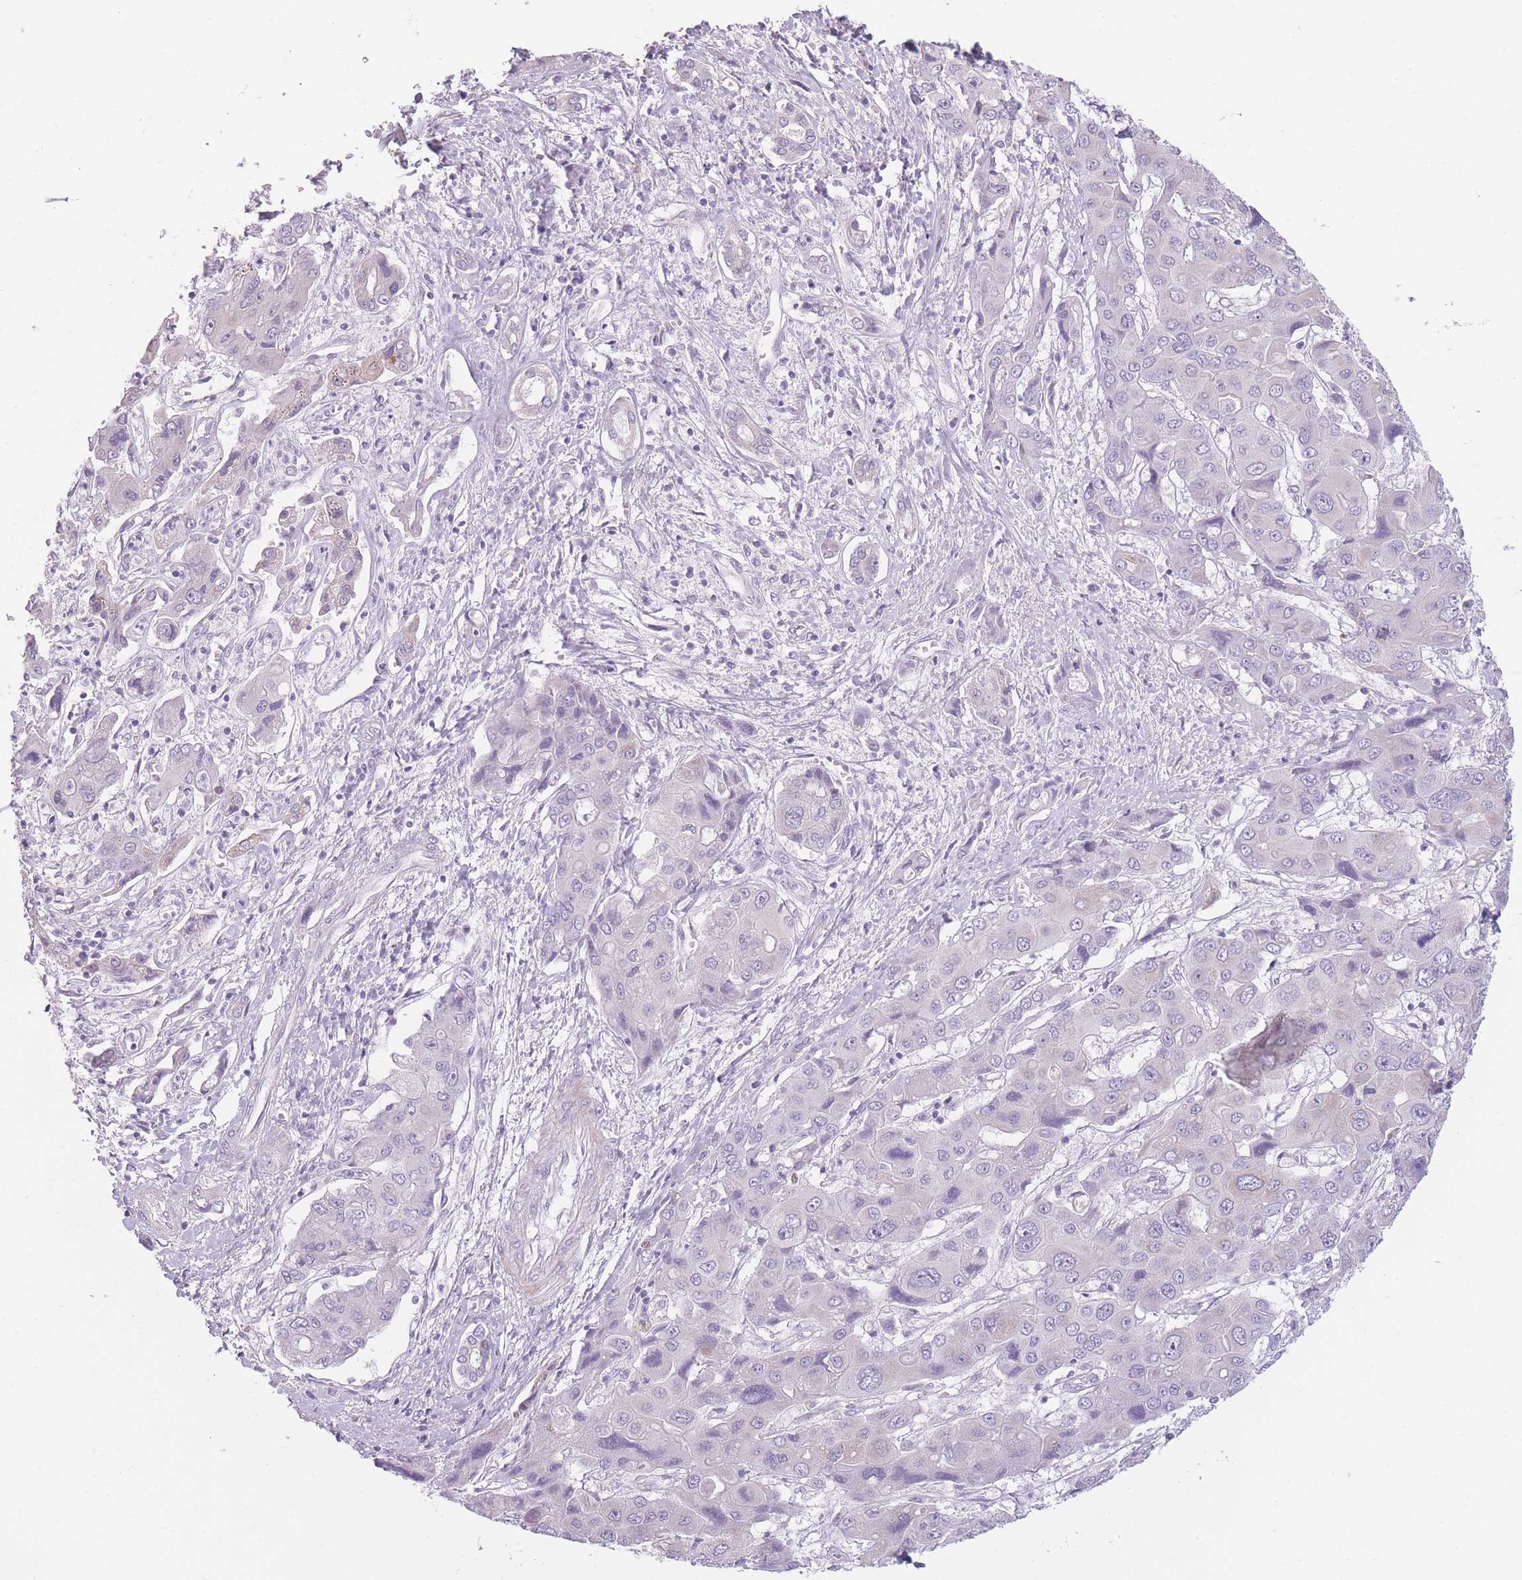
{"staining": {"intensity": "negative", "quantity": "none", "location": "none"}, "tissue": "liver cancer", "cell_type": "Tumor cells", "image_type": "cancer", "snomed": [{"axis": "morphology", "description": "Cholangiocarcinoma"}, {"axis": "topography", "description": "Liver"}], "caption": "An image of cholangiocarcinoma (liver) stained for a protein displays no brown staining in tumor cells.", "gene": "TMEM236", "patient": {"sex": "male", "age": 67}}